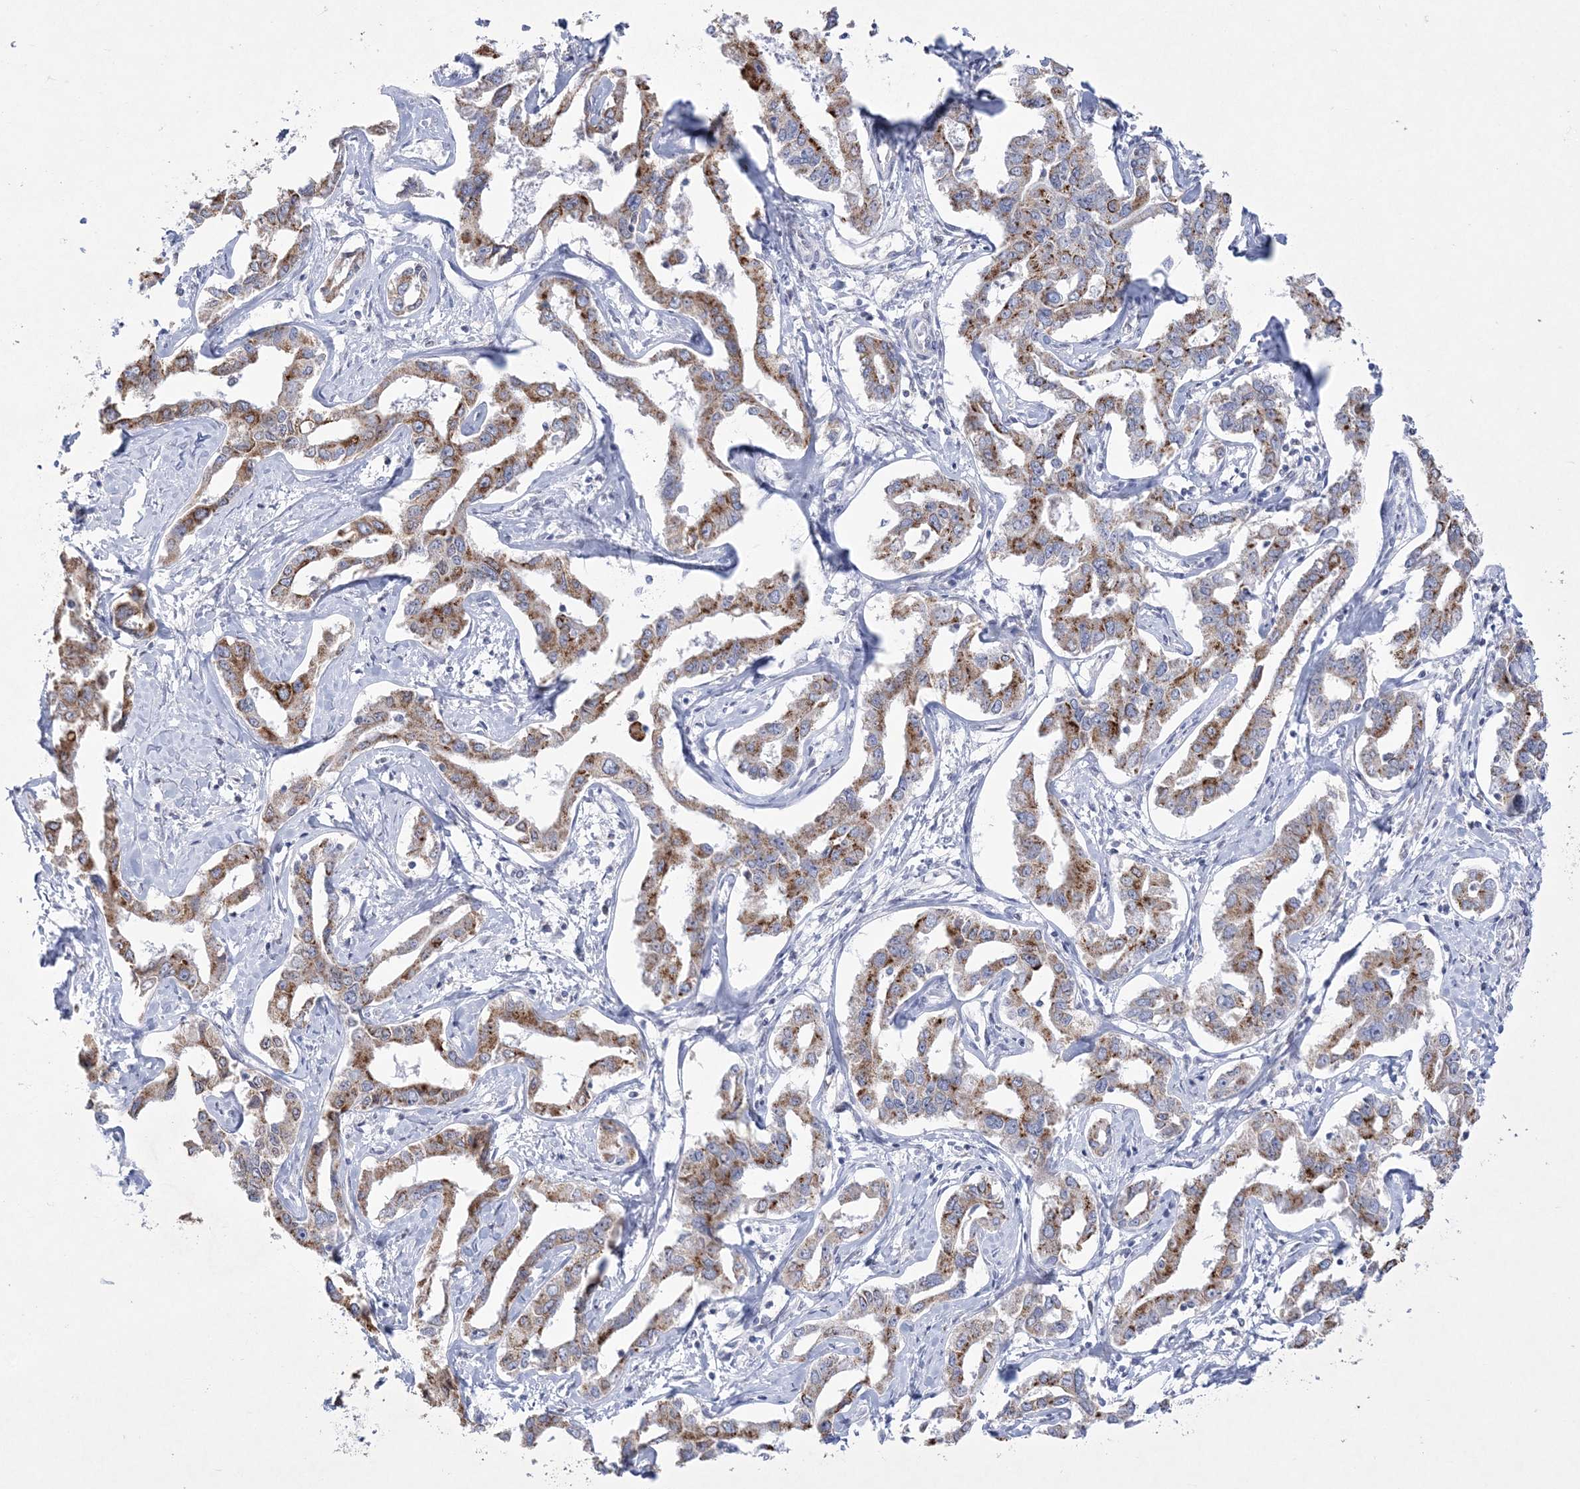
{"staining": {"intensity": "moderate", "quantity": ">75%", "location": "cytoplasmic/membranous"}, "tissue": "liver cancer", "cell_type": "Tumor cells", "image_type": "cancer", "snomed": [{"axis": "morphology", "description": "Cholangiocarcinoma"}, {"axis": "topography", "description": "Liver"}], "caption": "Immunohistochemical staining of liver cholangiocarcinoma reveals moderate cytoplasmic/membranous protein expression in approximately >75% of tumor cells. The protein of interest is shown in brown color, while the nuclei are stained blue.", "gene": "WDR27", "patient": {"sex": "male", "age": 59}}